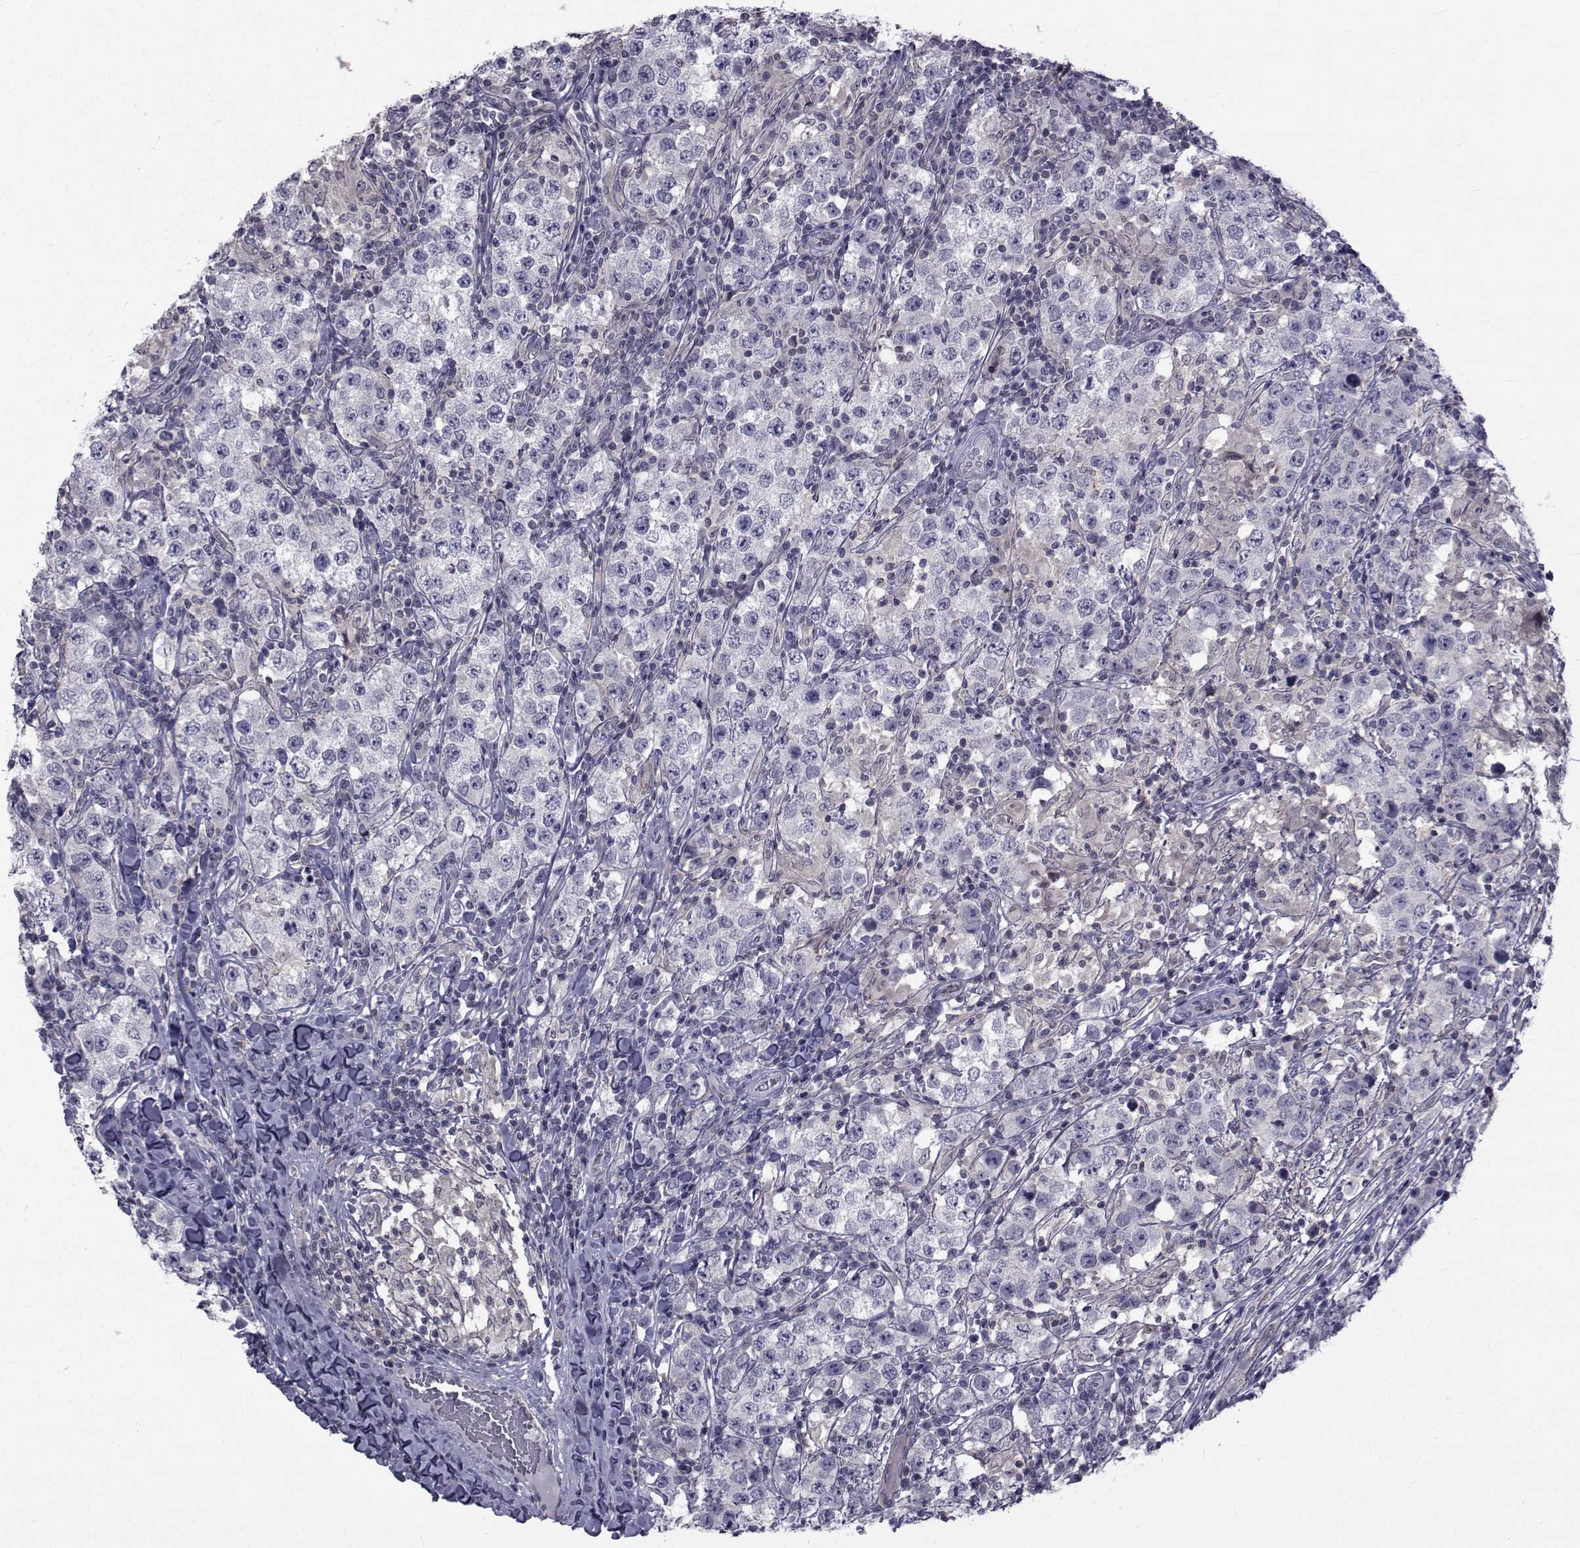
{"staining": {"intensity": "negative", "quantity": "none", "location": "none"}, "tissue": "testis cancer", "cell_type": "Tumor cells", "image_type": "cancer", "snomed": [{"axis": "morphology", "description": "Seminoma, NOS"}, {"axis": "morphology", "description": "Carcinoma, Embryonal, NOS"}, {"axis": "topography", "description": "Testis"}], "caption": "Tumor cells show no significant staining in seminoma (testis). (Stains: DAB (3,3'-diaminobenzidine) IHC with hematoxylin counter stain, Microscopy: brightfield microscopy at high magnification).", "gene": "SLC30A10", "patient": {"sex": "male", "age": 41}}